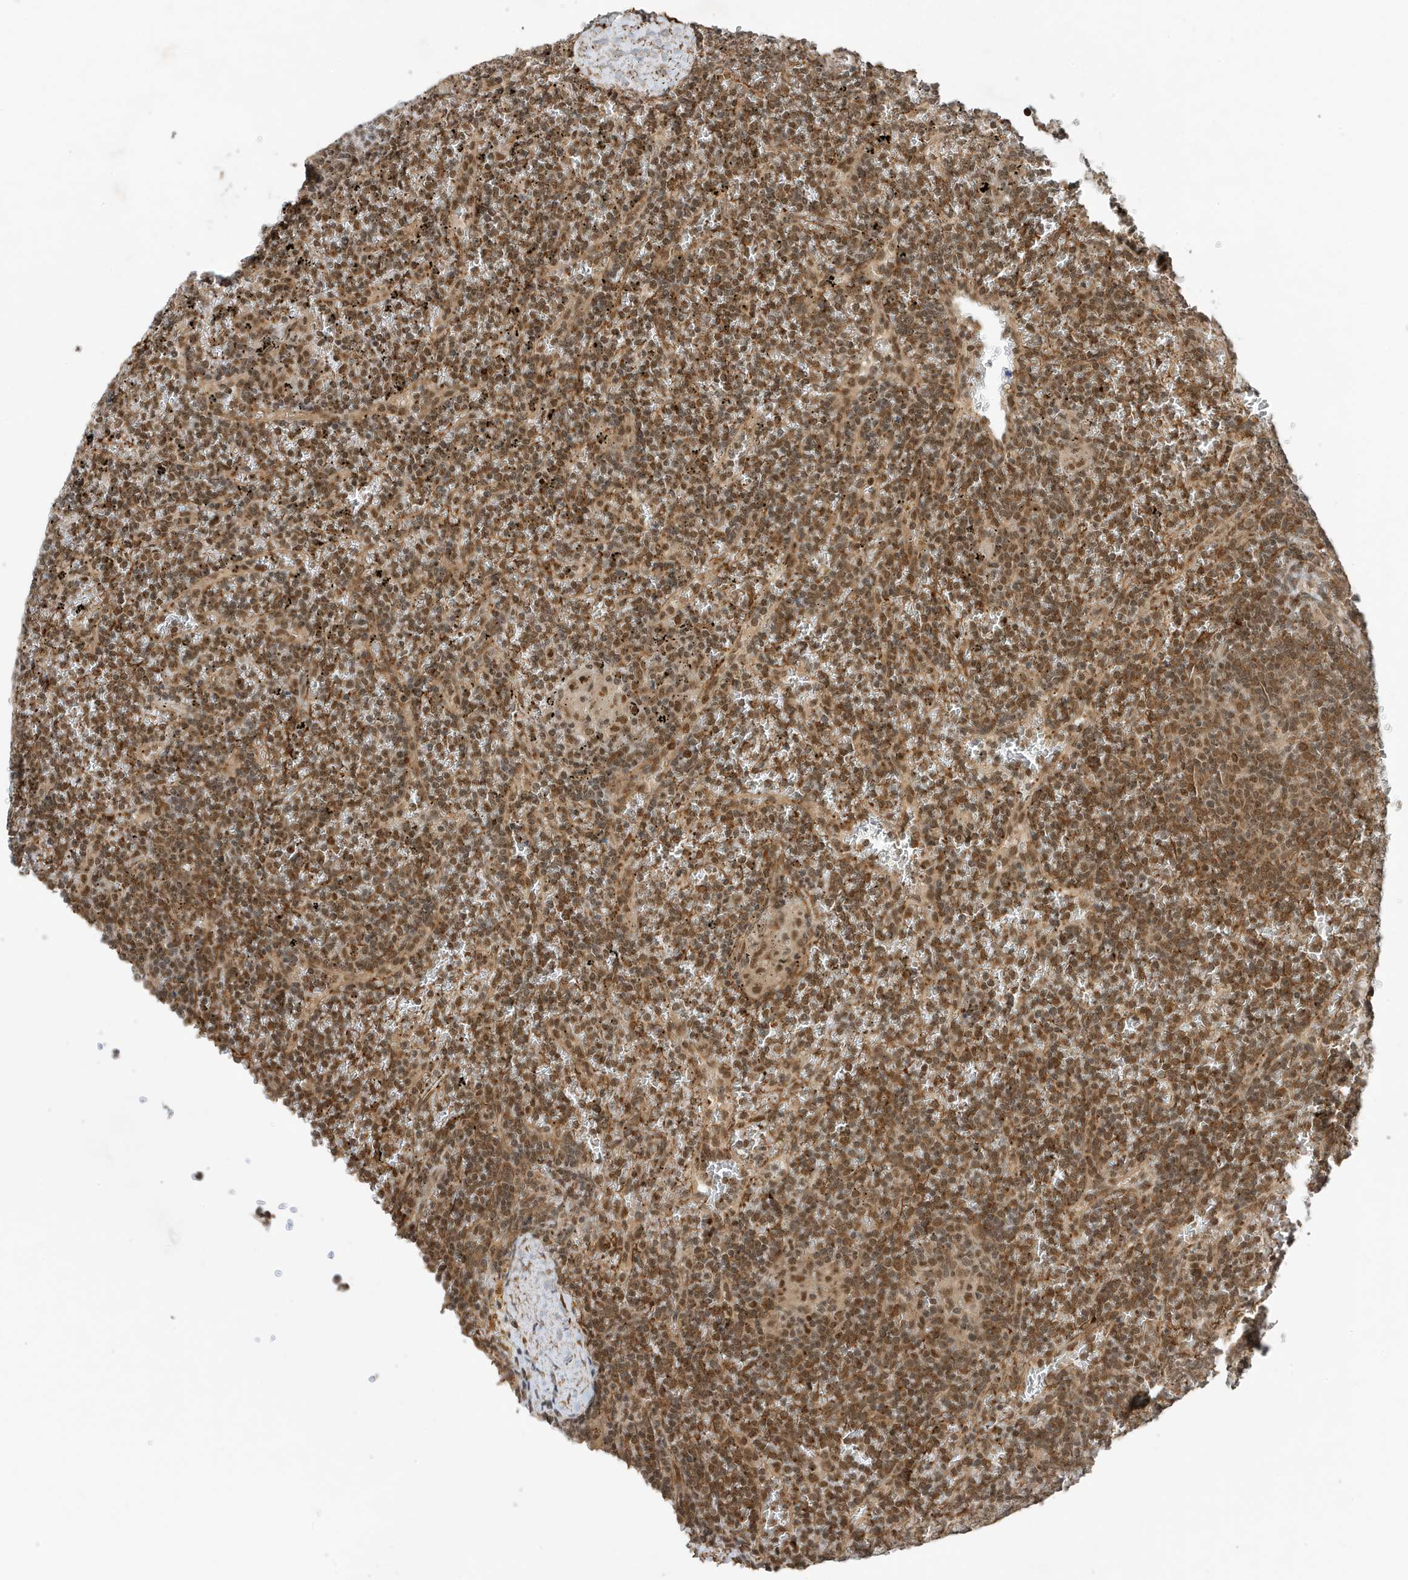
{"staining": {"intensity": "moderate", "quantity": ">75%", "location": "cytoplasmic/membranous,nuclear"}, "tissue": "lymphoma", "cell_type": "Tumor cells", "image_type": "cancer", "snomed": [{"axis": "morphology", "description": "Malignant lymphoma, non-Hodgkin's type, Low grade"}, {"axis": "topography", "description": "Spleen"}], "caption": "IHC micrograph of human low-grade malignant lymphoma, non-Hodgkin's type stained for a protein (brown), which exhibits medium levels of moderate cytoplasmic/membranous and nuclear staining in about >75% of tumor cells.", "gene": "MAST3", "patient": {"sex": "female", "age": 19}}